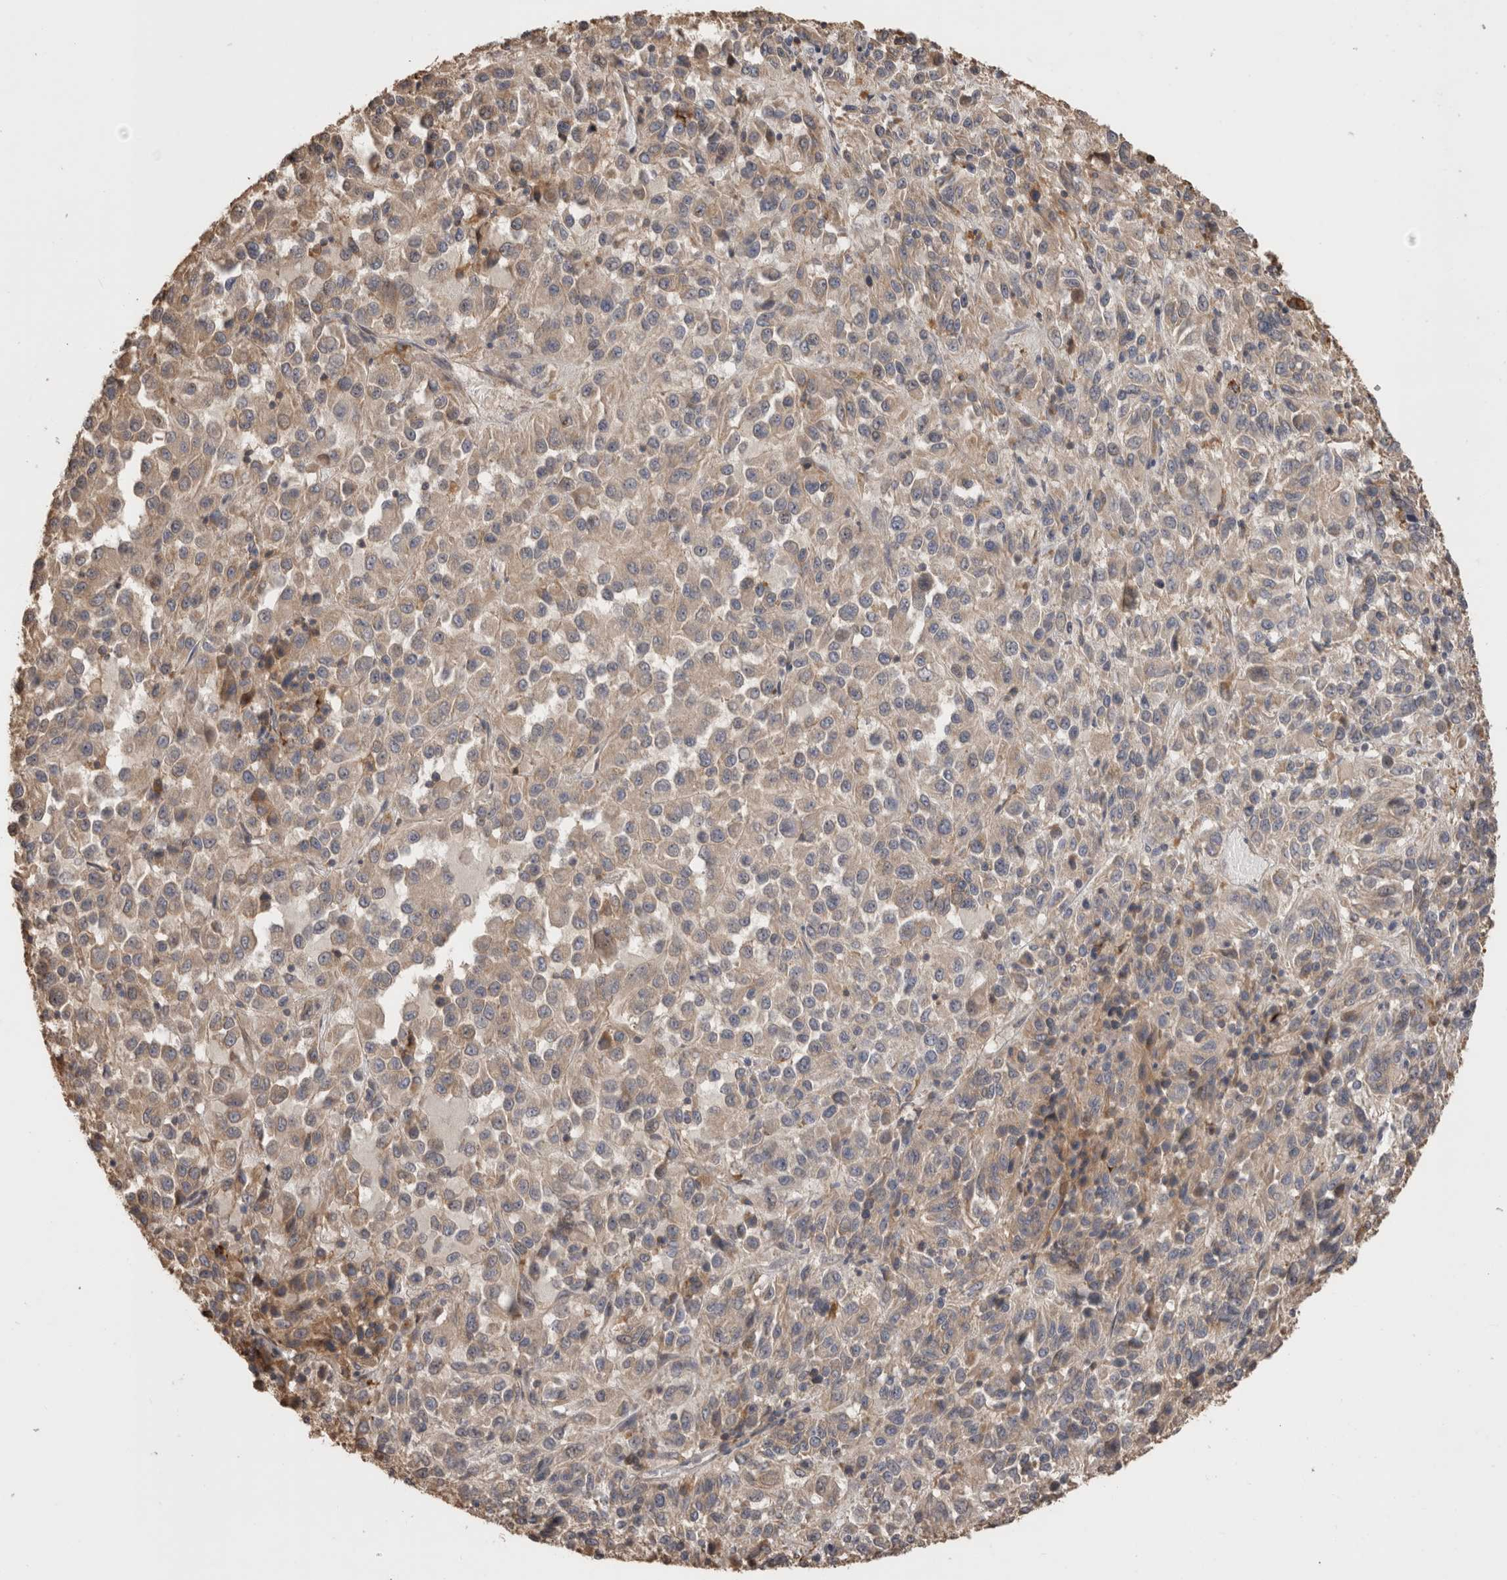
{"staining": {"intensity": "weak", "quantity": "<25%", "location": "cytoplasmic/membranous"}, "tissue": "melanoma", "cell_type": "Tumor cells", "image_type": "cancer", "snomed": [{"axis": "morphology", "description": "Malignant melanoma, Metastatic site"}, {"axis": "topography", "description": "Lung"}], "caption": "The micrograph reveals no staining of tumor cells in melanoma.", "gene": "CLIP1", "patient": {"sex": "male", "age": 64}}